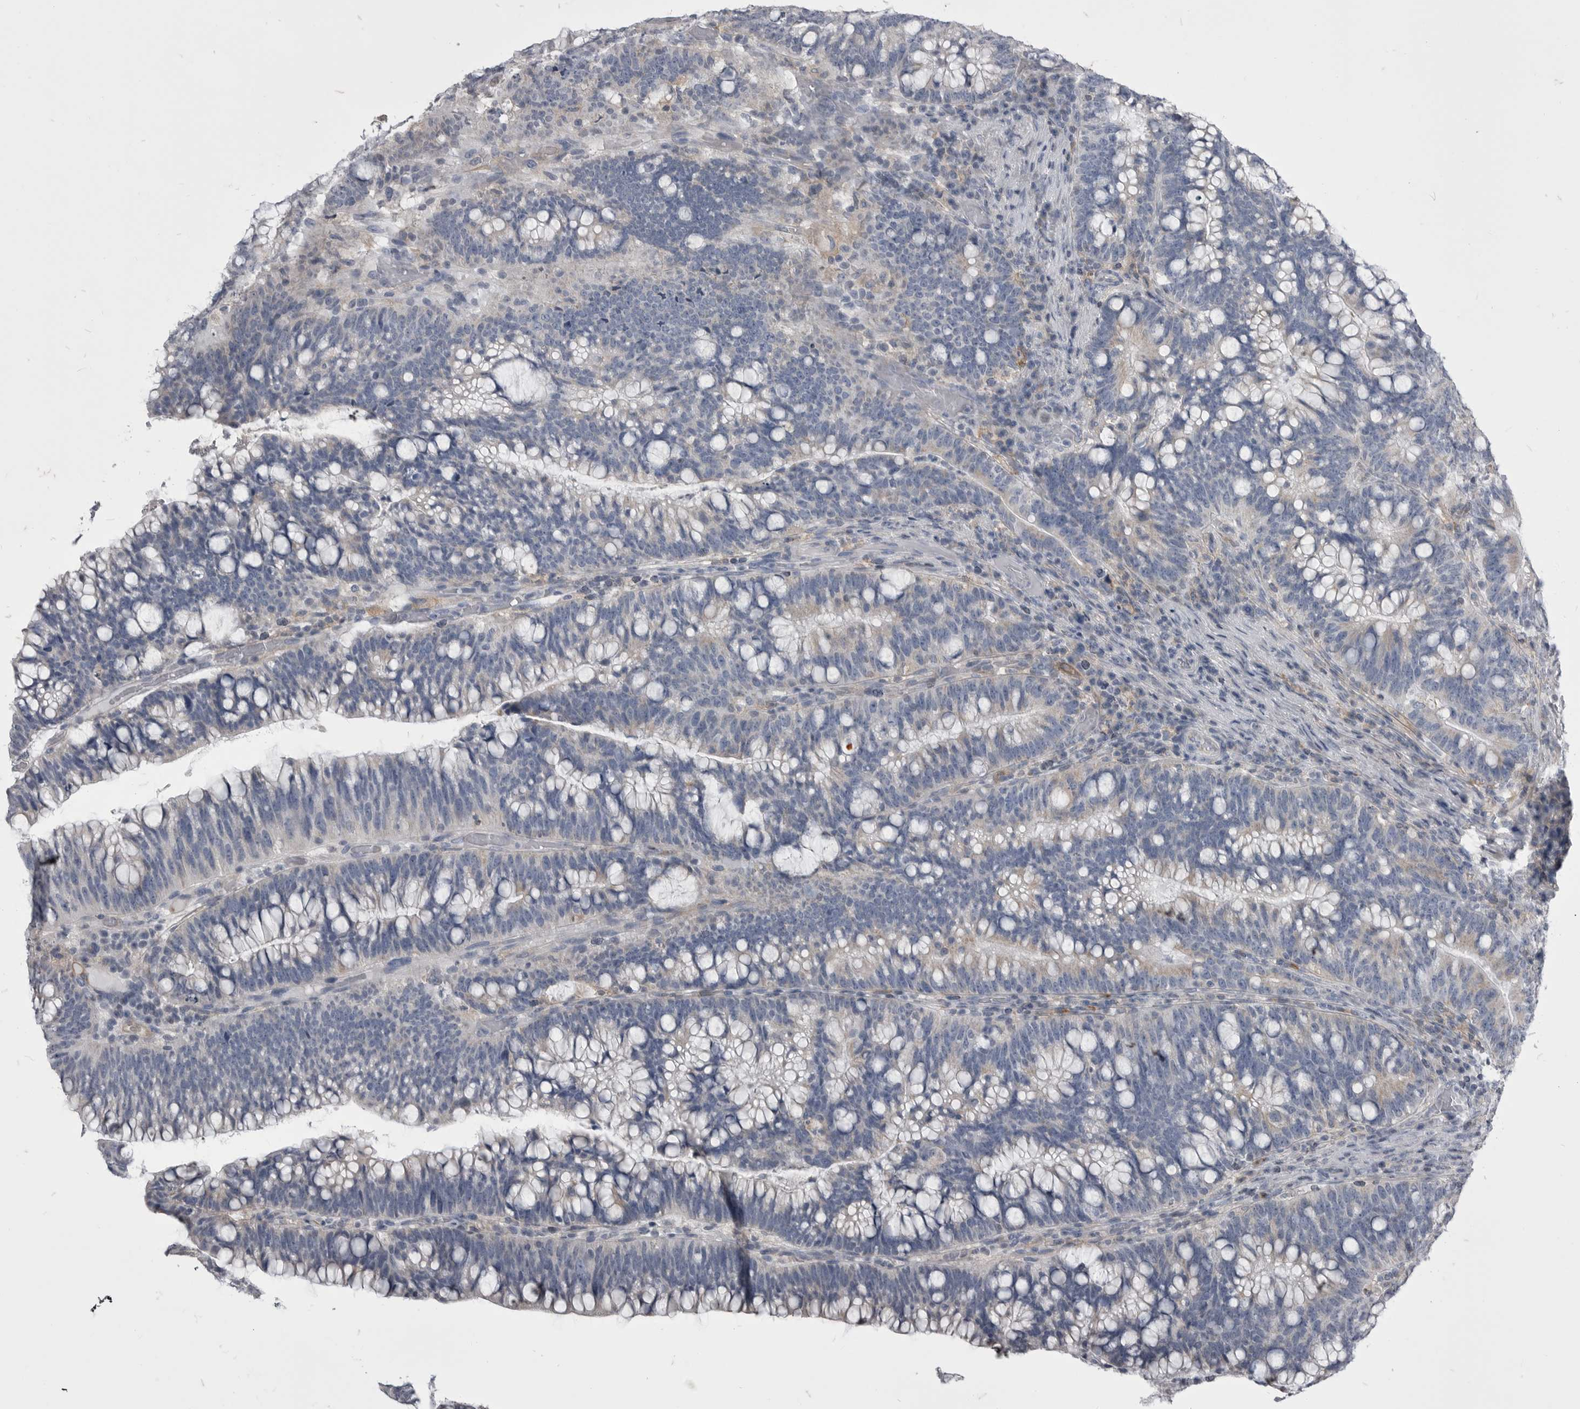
{"staining": {"intensity": "negative", "quantity": "none", "location": "none"}, "tissue": "colorectal cancer", "cell_type": "Tumor cells", "image_type": "cancer", "snomed": [{"axis": "morphology", "description": "Adenocarcinoma, NOS"}, {"axis": "topography", "description": "Colon"}], "caption": "High magnification brightfield microscopy of adenocarcinoma (colorectal) stained with DAB (brown) and counterstained with hematoxylin (blue): tumor cells show no significant staining.", "gene": "OPLAH", "patient": {"sex": "female", "age": 66}}